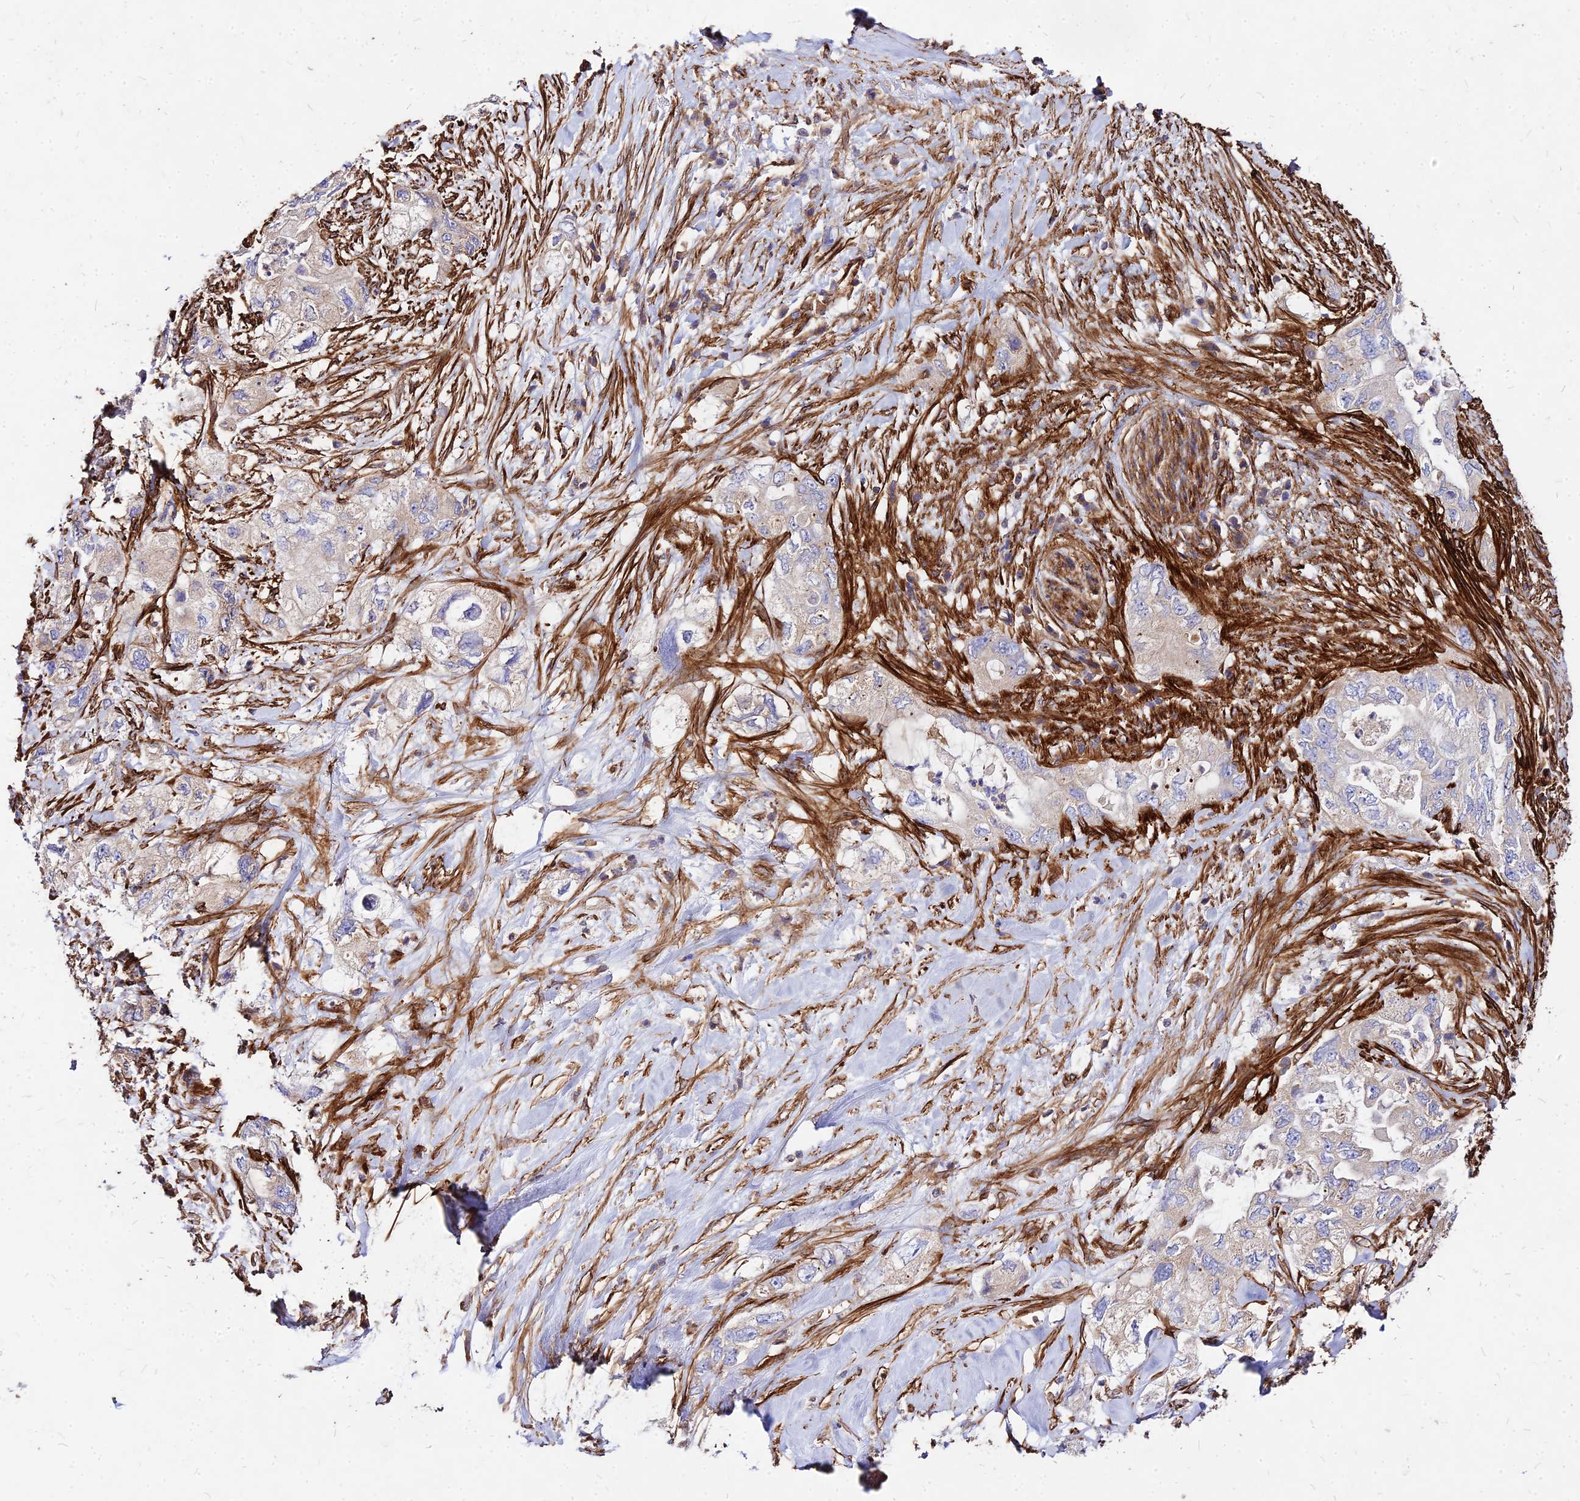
{"staining": {"intensity": "weak", "quantity": "<25%", "location": "cytoplasmic/membranous"}, "tissue": "pancreatic cancer", "cell_type": "Tumor cells", "image_type": "cancer", "snomed": [{"axis": "morphology", "description": "Adenocarcinoma, NOS"}, {"axis": "topography", "description": "Pancreas"}], "caption": "Immunohistochemistry (IHC) micrograph of neoplastic tissue: human adenocarcinoma (pancreatic) stained with DAB (3,3'-diaminobenzidine) displays no significant protein expression in tumor cells. (DAB IHC, high magnification).", "gene": "EFCC1", "patient": {"sex": "female", "age": 73}}